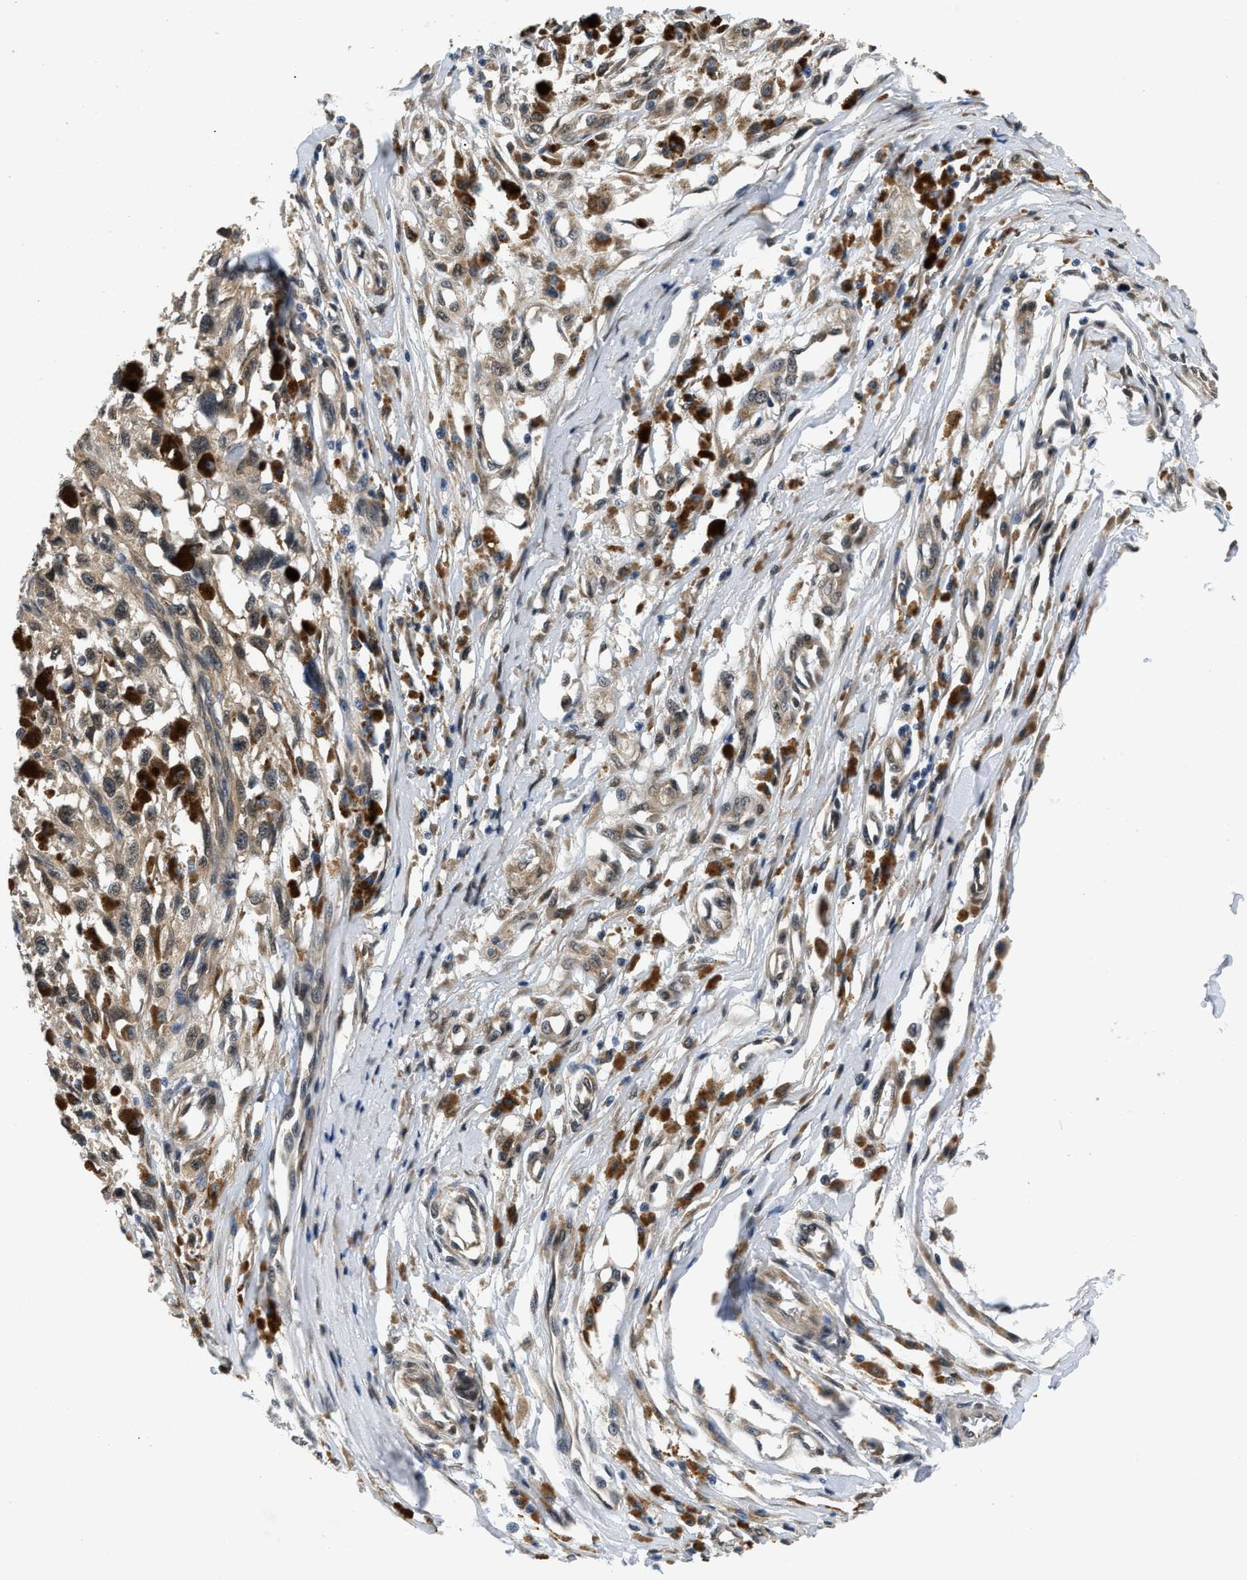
{"staining": {"intensity": "weak", "quantity": ">75%", "location": "cytoplasmic/membranous"}, "tissue": "melanoma", "cell_type": "Tumor cells", "image_type": "cancer", "snomed": [{"axis": "morphology", "description": "Malignant melanoma, Metastatic site"}, {"axis": "topography", "description": "Lymph node"}], "caption": "Immunohistochemistry (IHC) image of human melanoma stained for a protein (brown), which exhibits low levels of weak cytoplasmic/membranous expression in about >75% of tumor cells.", "gene": "SMAD4", "patient": {"sex": "male", "age": 59}}